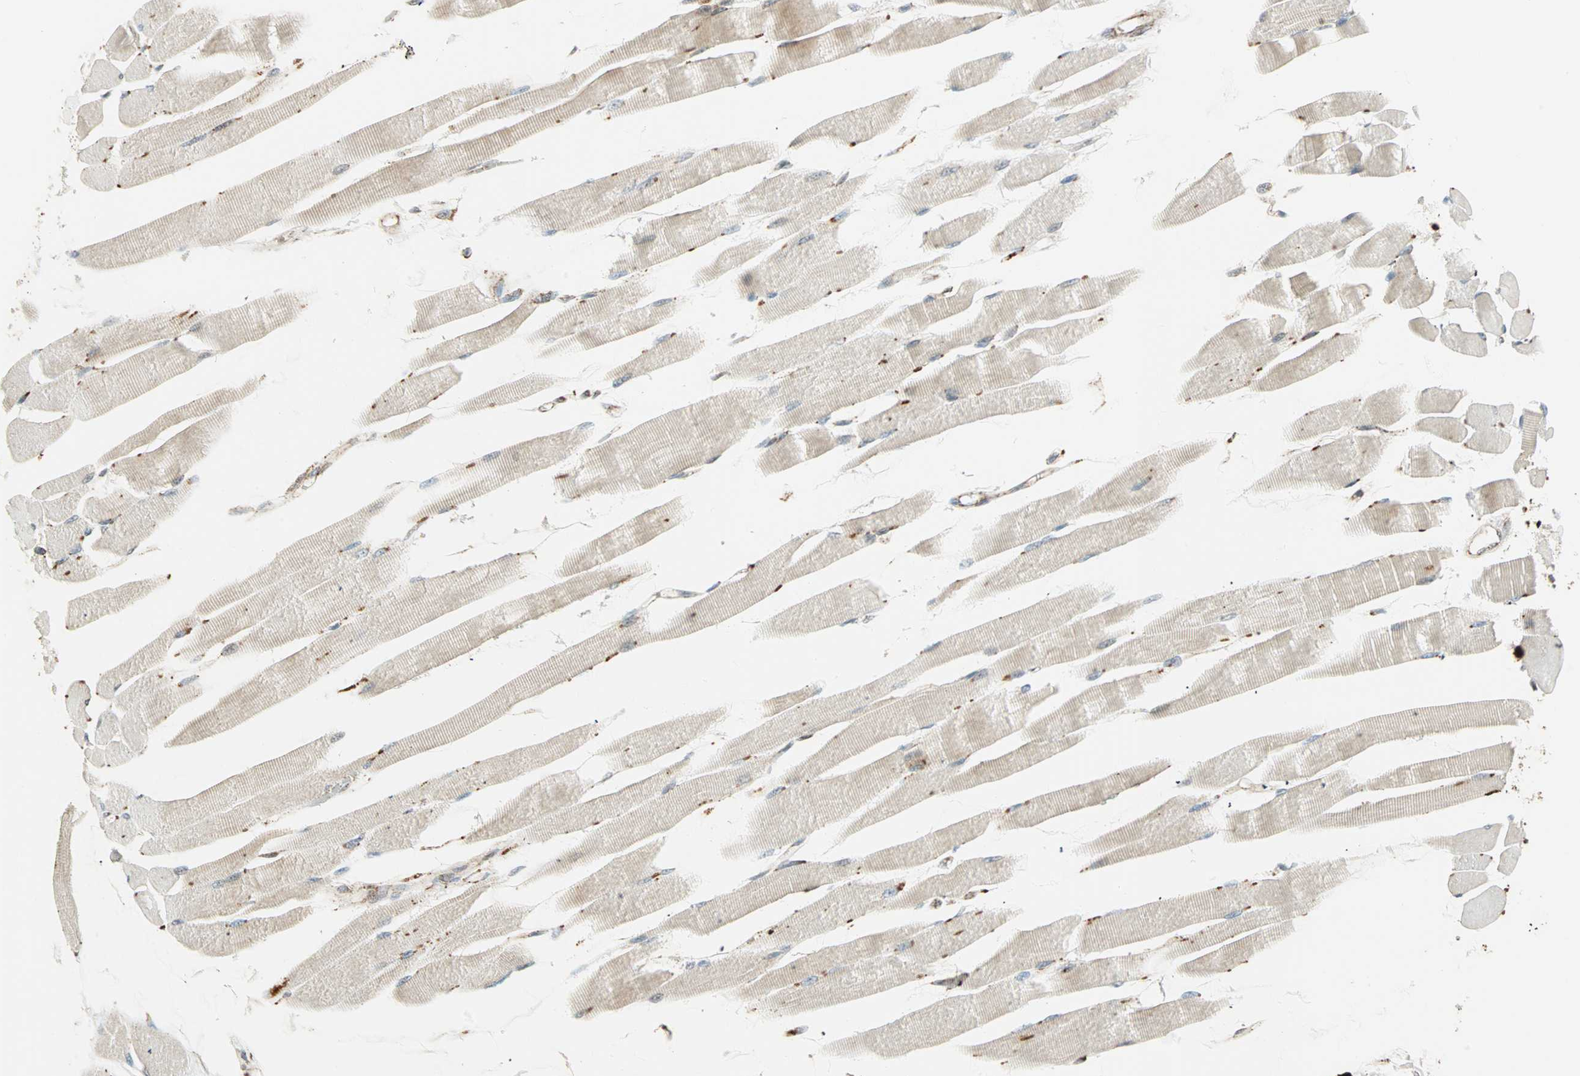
{"staining": {"intensity": "weak", "quantity": "25%-75%", "location": "cytoplasmic/membranous"}, "tissue": "skeletal muscle", "cell_type": "Myocytes", "image_type": "normal", "snomed": [{"axis": "morphology", "description": "Normal tissue, NOS"}, {"axis": "topography", "description": "Skeletal muscle"}, {"axis": "topography", "description": "Peripheral nerve tissue"}], "caption": "Unremarkable skeletal muscle shows weak cytoplasmic/membranous positivity in about 25%-75% of myocytes, visualized by immunohistochemistry.", "gene": "SPRY4", "patient": {"sex": "female", "age": 84}}